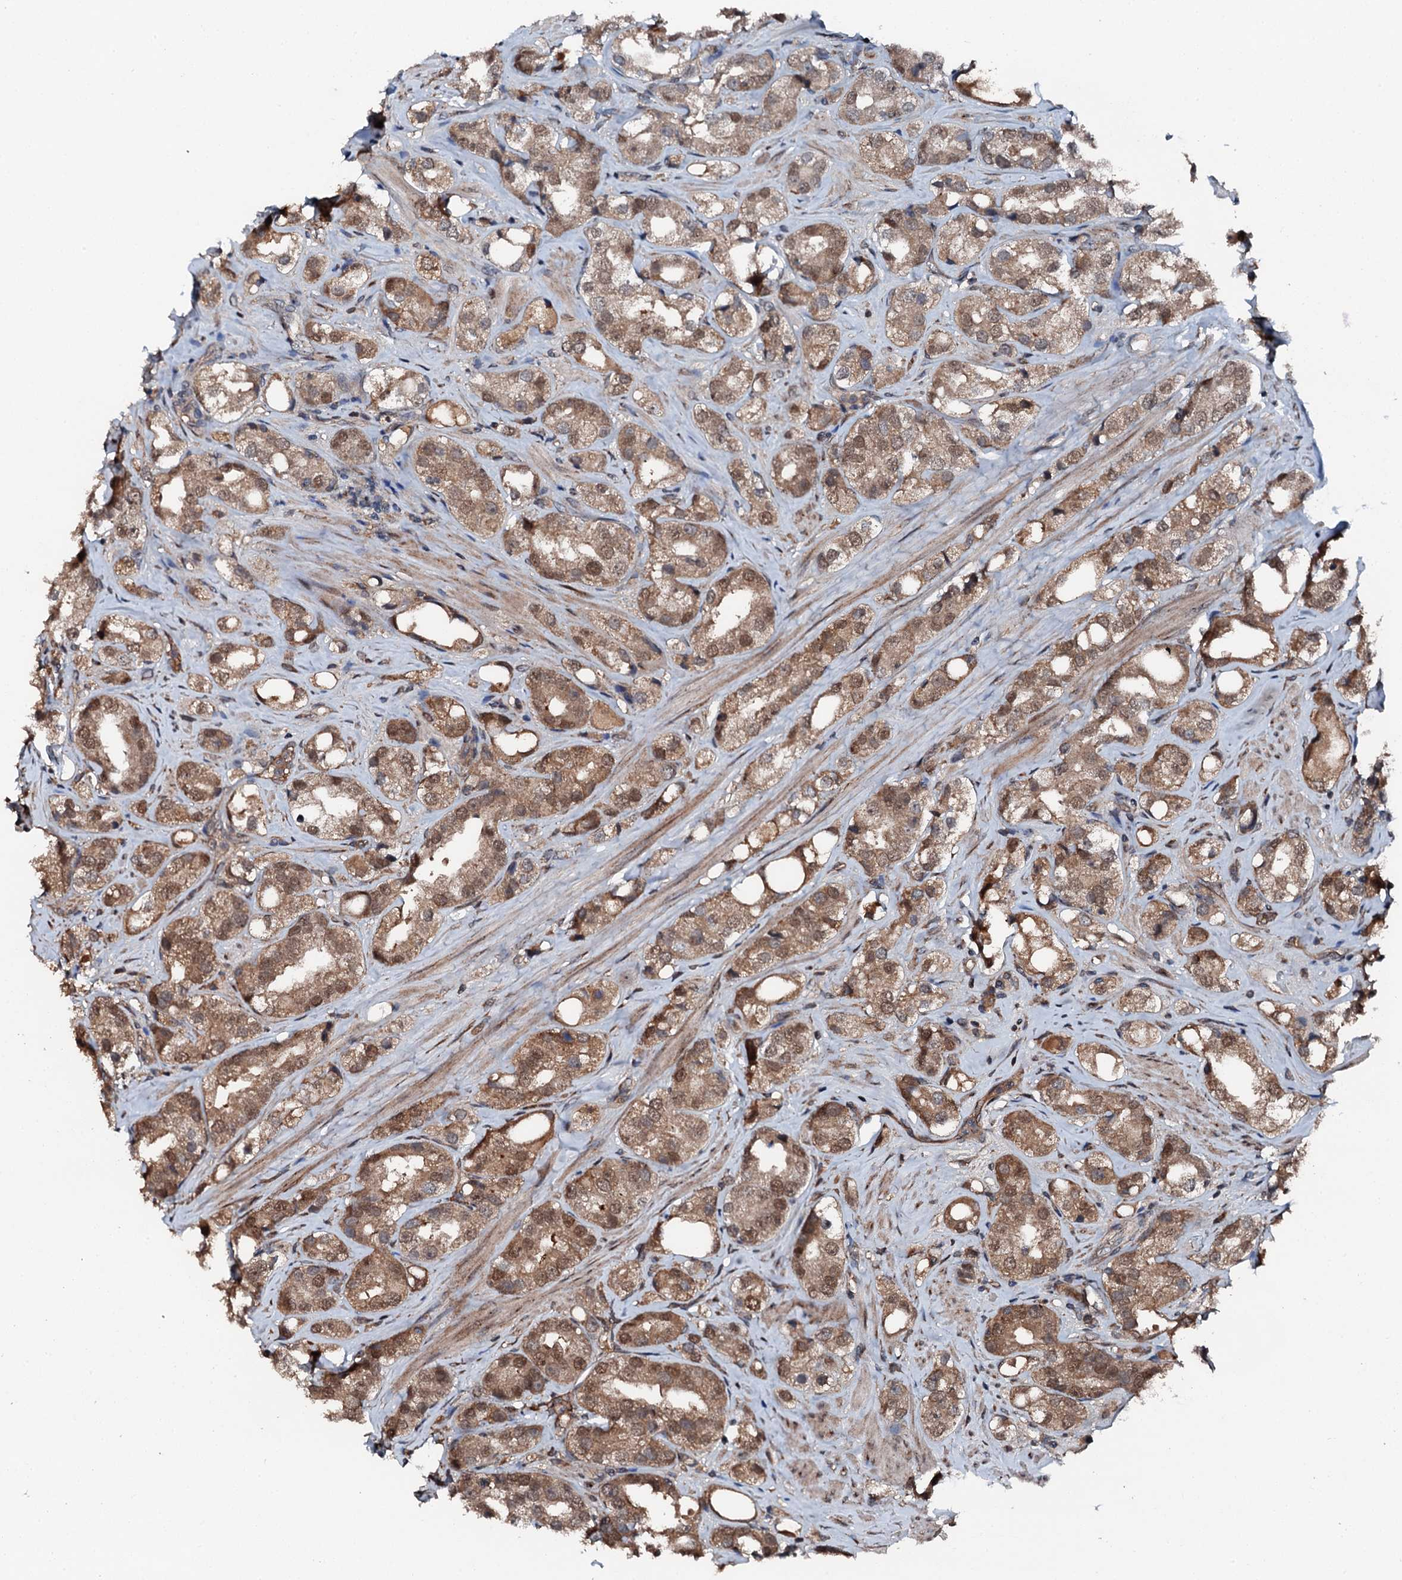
{"staining": {"intensity": "moderate", "quantity": ">75%", "location": "cytoplasmic/membranous,nuclear"}, "tissue": "prostate cancer", "cell_type": "Tumor cells", "image_type": "cancer", "snomed": [{"axis": "morphology", "description": "Adenocarcinoma, NOS"}, {"axis": "topography", "description": "Prostate"}], "caption": "The histopathology image reveals a brown stain indicating the presence of a protein in the cytoplasmic/membranous and nuclear of tumor cells in prostate adenocarcinoma. (IHC, brightfield microscopy, high magnification).", "gene": "FLYWCH1", "patient": {"sex": "male", "age": 79}}